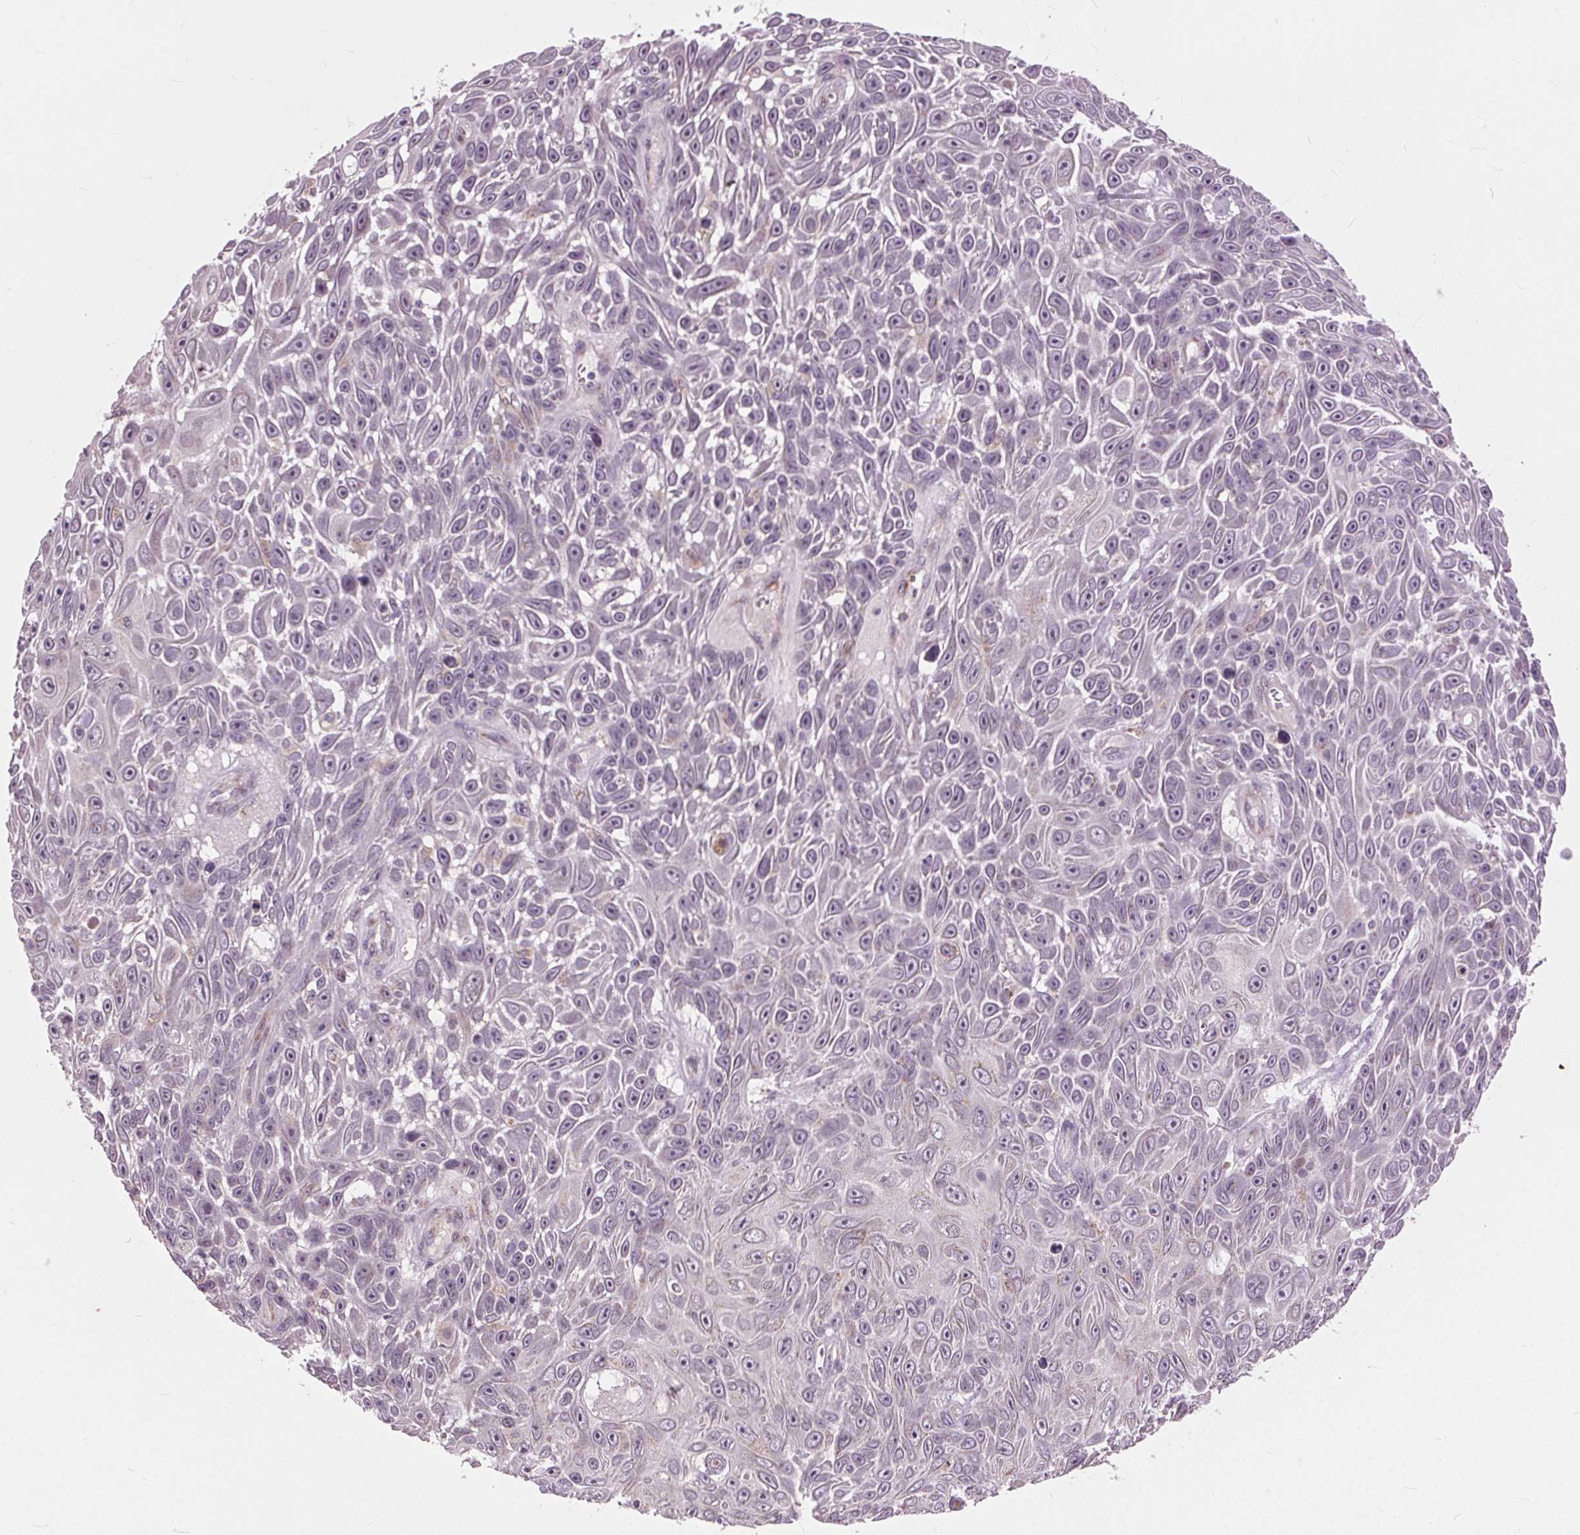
{"staining": {"intensity": "negative", "quantity": "none", "location": "none"}, "tissue": "skin cancer", "cell_type": "Tumor cells", "image_type": "cancer", "snomed": [{"axis": "morphology", "description": "Squamous cell carcinoma, NOS"}, {"axis": "topography", "description": "Skin"}], "caption": "Photomicrograph shows no significant protein positivity in tumor cells of skin cancer (squamous cell carcinoma).", "gene": "BSDC1", "patient": {"sex": "male", "age": 82}}